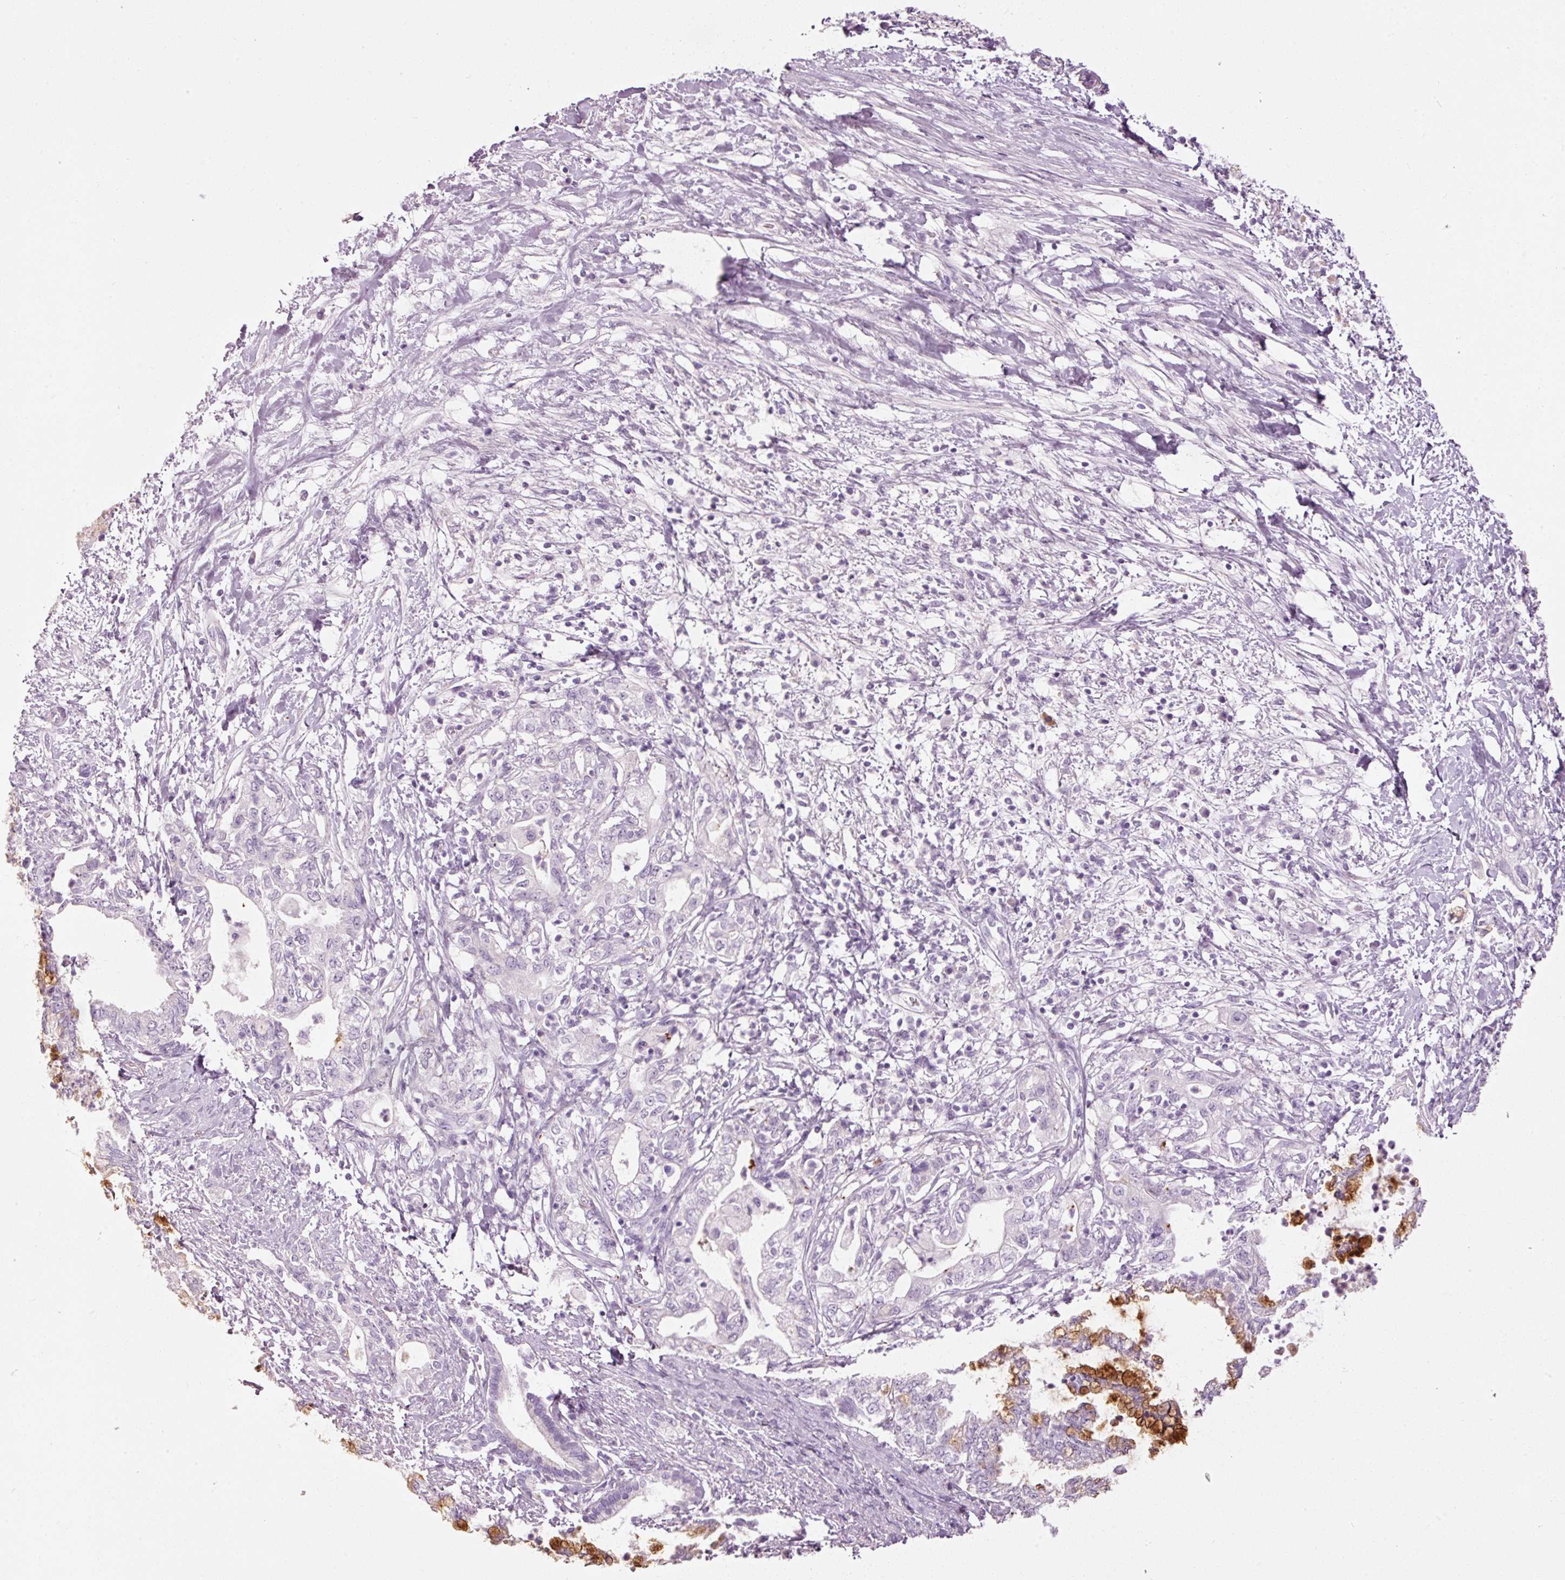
{"staining": {"intensity": "negative", "quantity": "none", "location": "none"}, "tissue": "pancreatic cancer", "cell_type": "Tumor cells", "image_type": "cancer", "snomed": [{"axis": "morphology", "description": "Adenocarcinoma, NOS"}, {"axis": "topography", "description": "Pancreas"}], "caption": "A micrograph of human pancreatic cancer (adenocarcinoma) is negative for staining in tumor cells. (DAB IHC visualized using brightfield microscopy, high magnification).", "gene": "MUC5AC", "patient": {"sex": "female", "age": 73}}